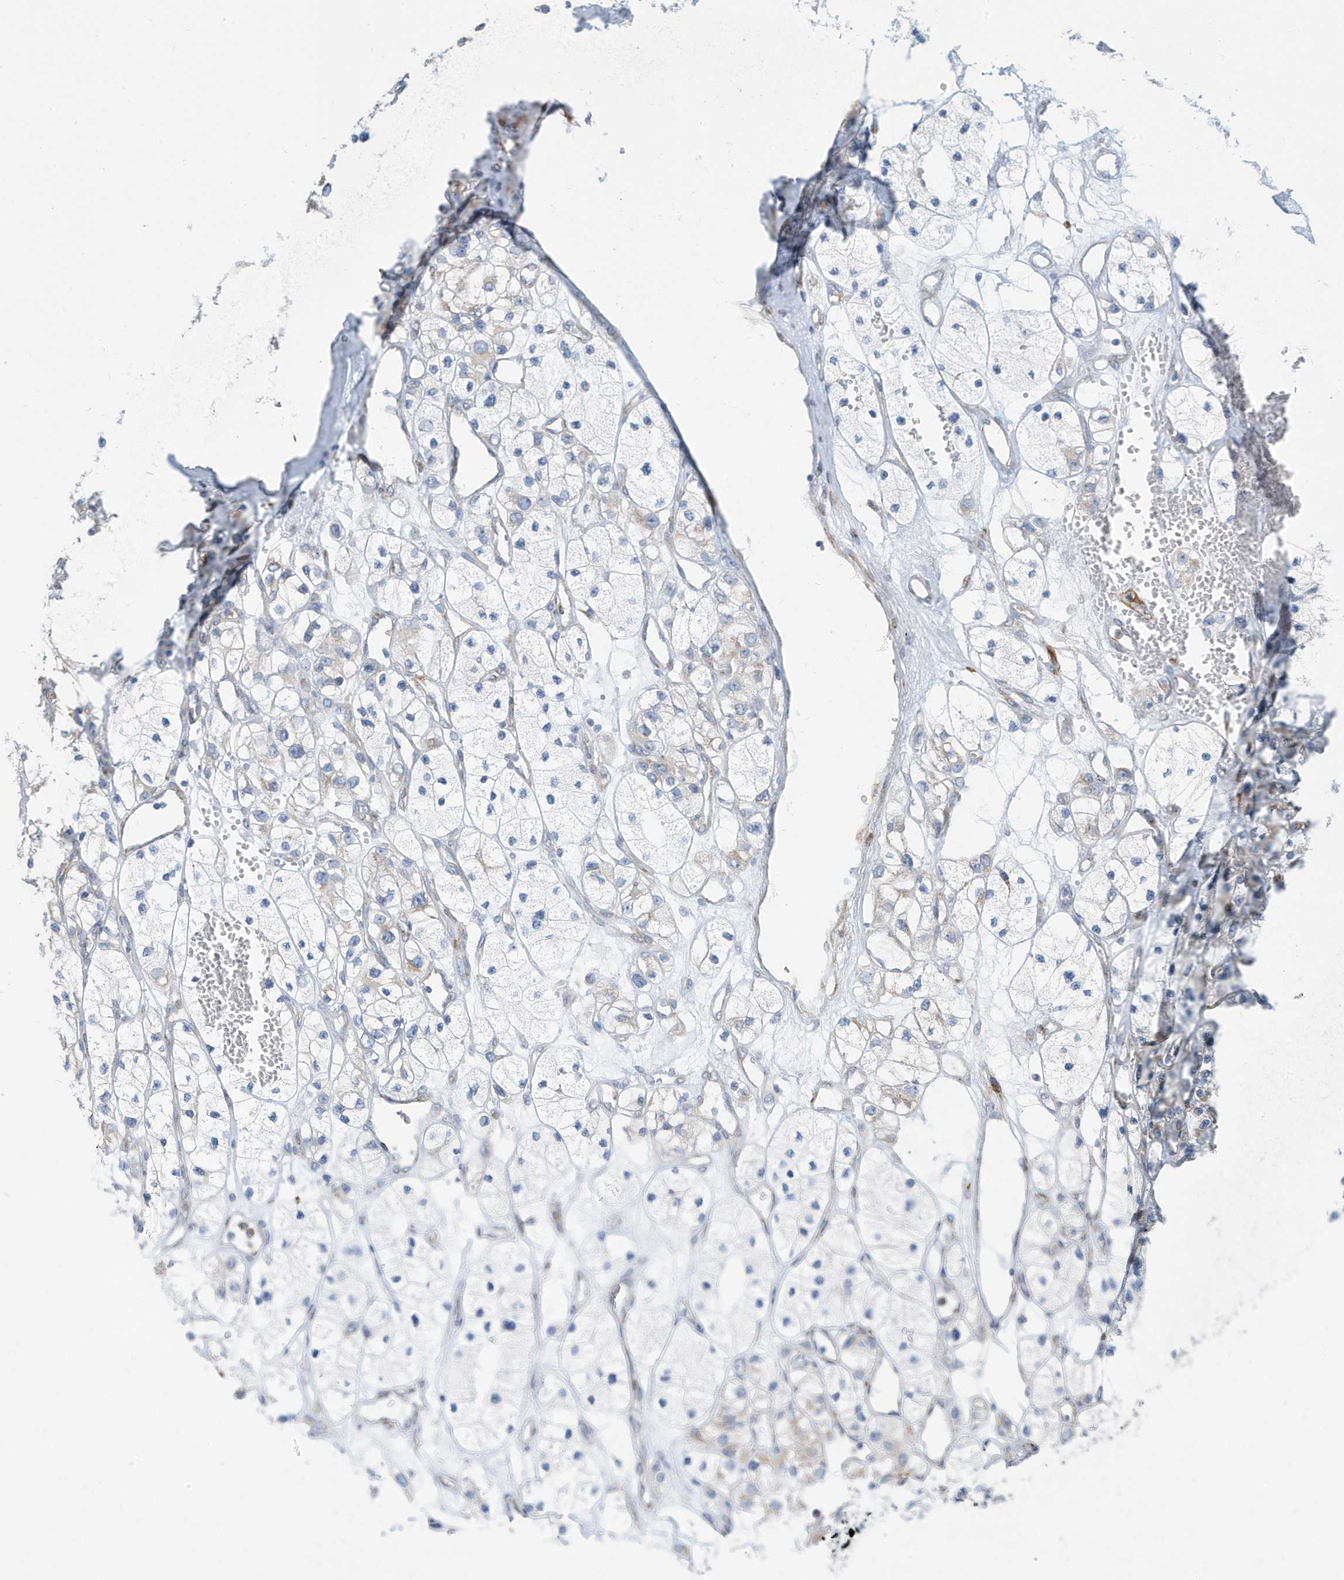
{"staining": {"intensity": "negative", "quantity": "none", "location": "none"}, "tissue": "renal cancer", "cell_type": "Tumor cells", "image_type": "cancer", "snomed": [{"axis": "morphology", "description": "Adenocarcinoma, NOS"}, {"axis": "topography", "description": "Kidney"}], "caption": "Renal cancer (adenocarcinoma) was stained to show a protein in brown. There is no significant staining in tumor cells.", "gene": "DCAF1", "patient": {"sex": "female", "age": 57}}